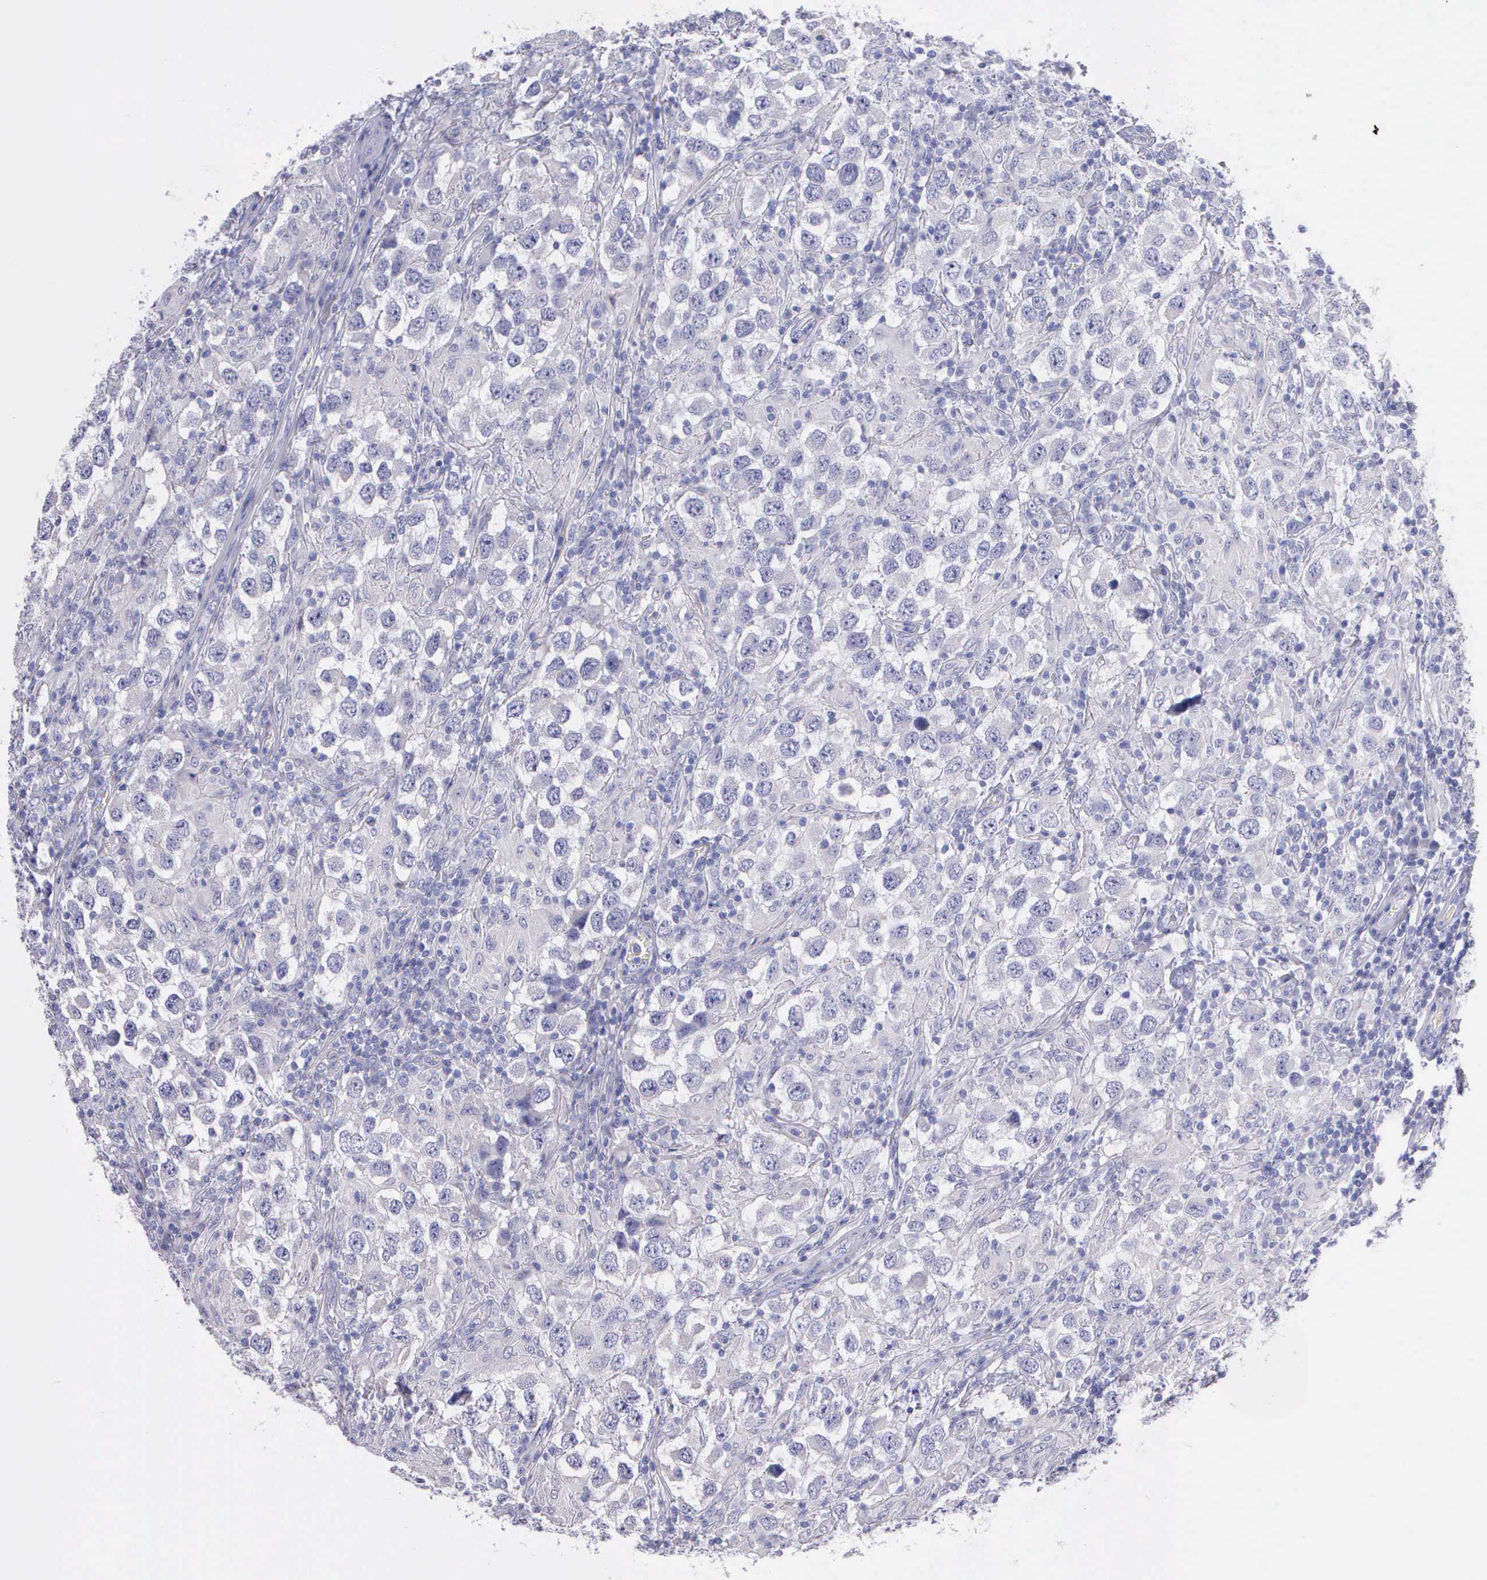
{"staining": {"intensity": "negative", "quantity": "none", "location": "none"}, "tissue": "testis cancer", "cell_type": "Tumor cells", "image_type": "cancer", "snomed": [{"axis": "morphology", "description": "Carcinoma, Embryonal, NOS"}, {"axis": "topography", "description": "Testis"}], "caption": "Photomicrograph shows no significant protein positivity in tumor cells of testis cancer (embryonal carcinoma).", "gene": "THSD7A", "patient": {"sex": "male", "age": 21}}